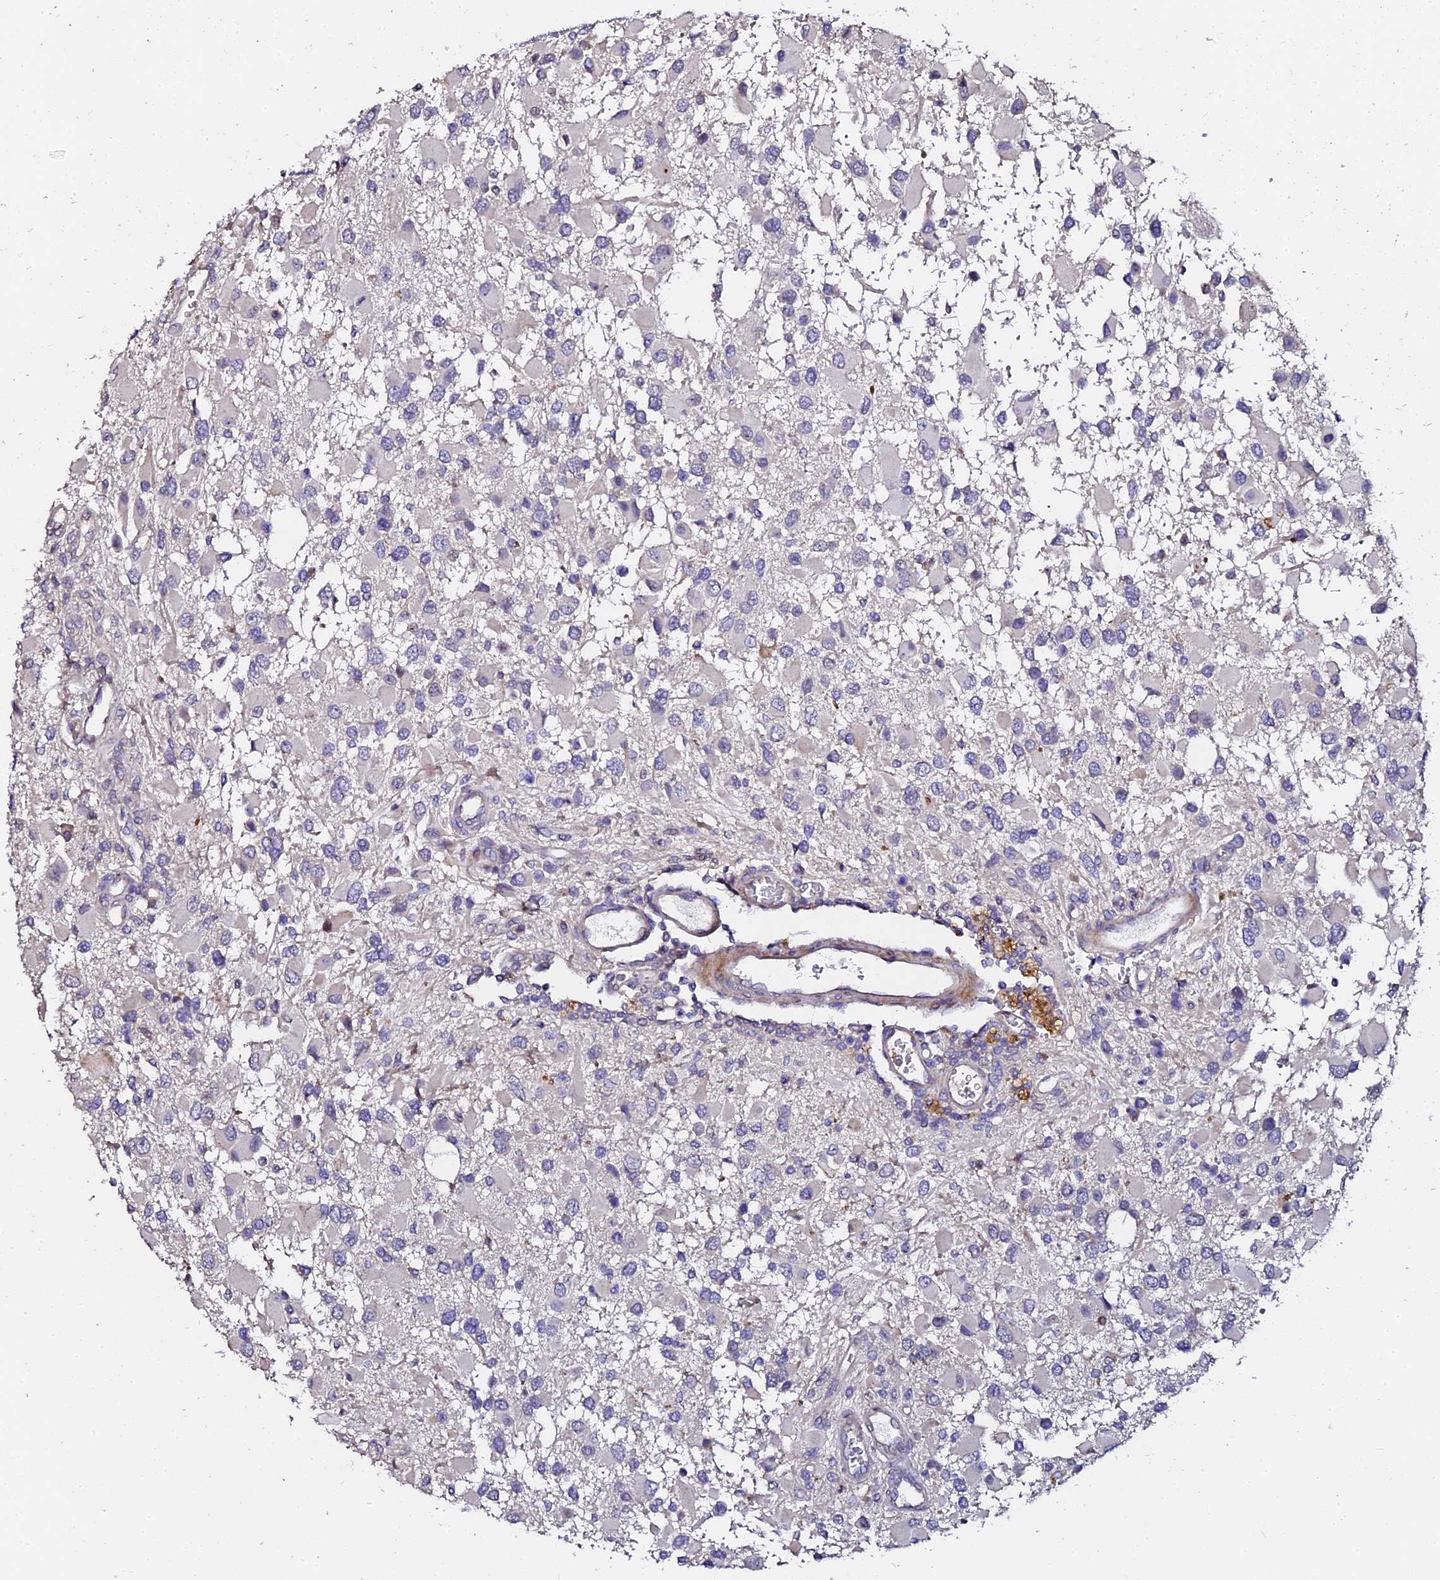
{"staining": {"intensity": "negative", "quantity": "none", "location": "none"}, "tissue": "glioma", "cell_type": "Tumor cells", "image_type": "cancer", "snomed": [{"axis": "morphology", "description": "Glioma, malignant, High grade"}, {"axis": "topography", "description": "Brain"}], "caption": "DAB (3,3'-diaminobenzidine) immunohistochemical staining of human glioma displays no significant positivity in tumor cells.", "gene": "GPN3", "patient": {"sex": "male", "age": 53}}